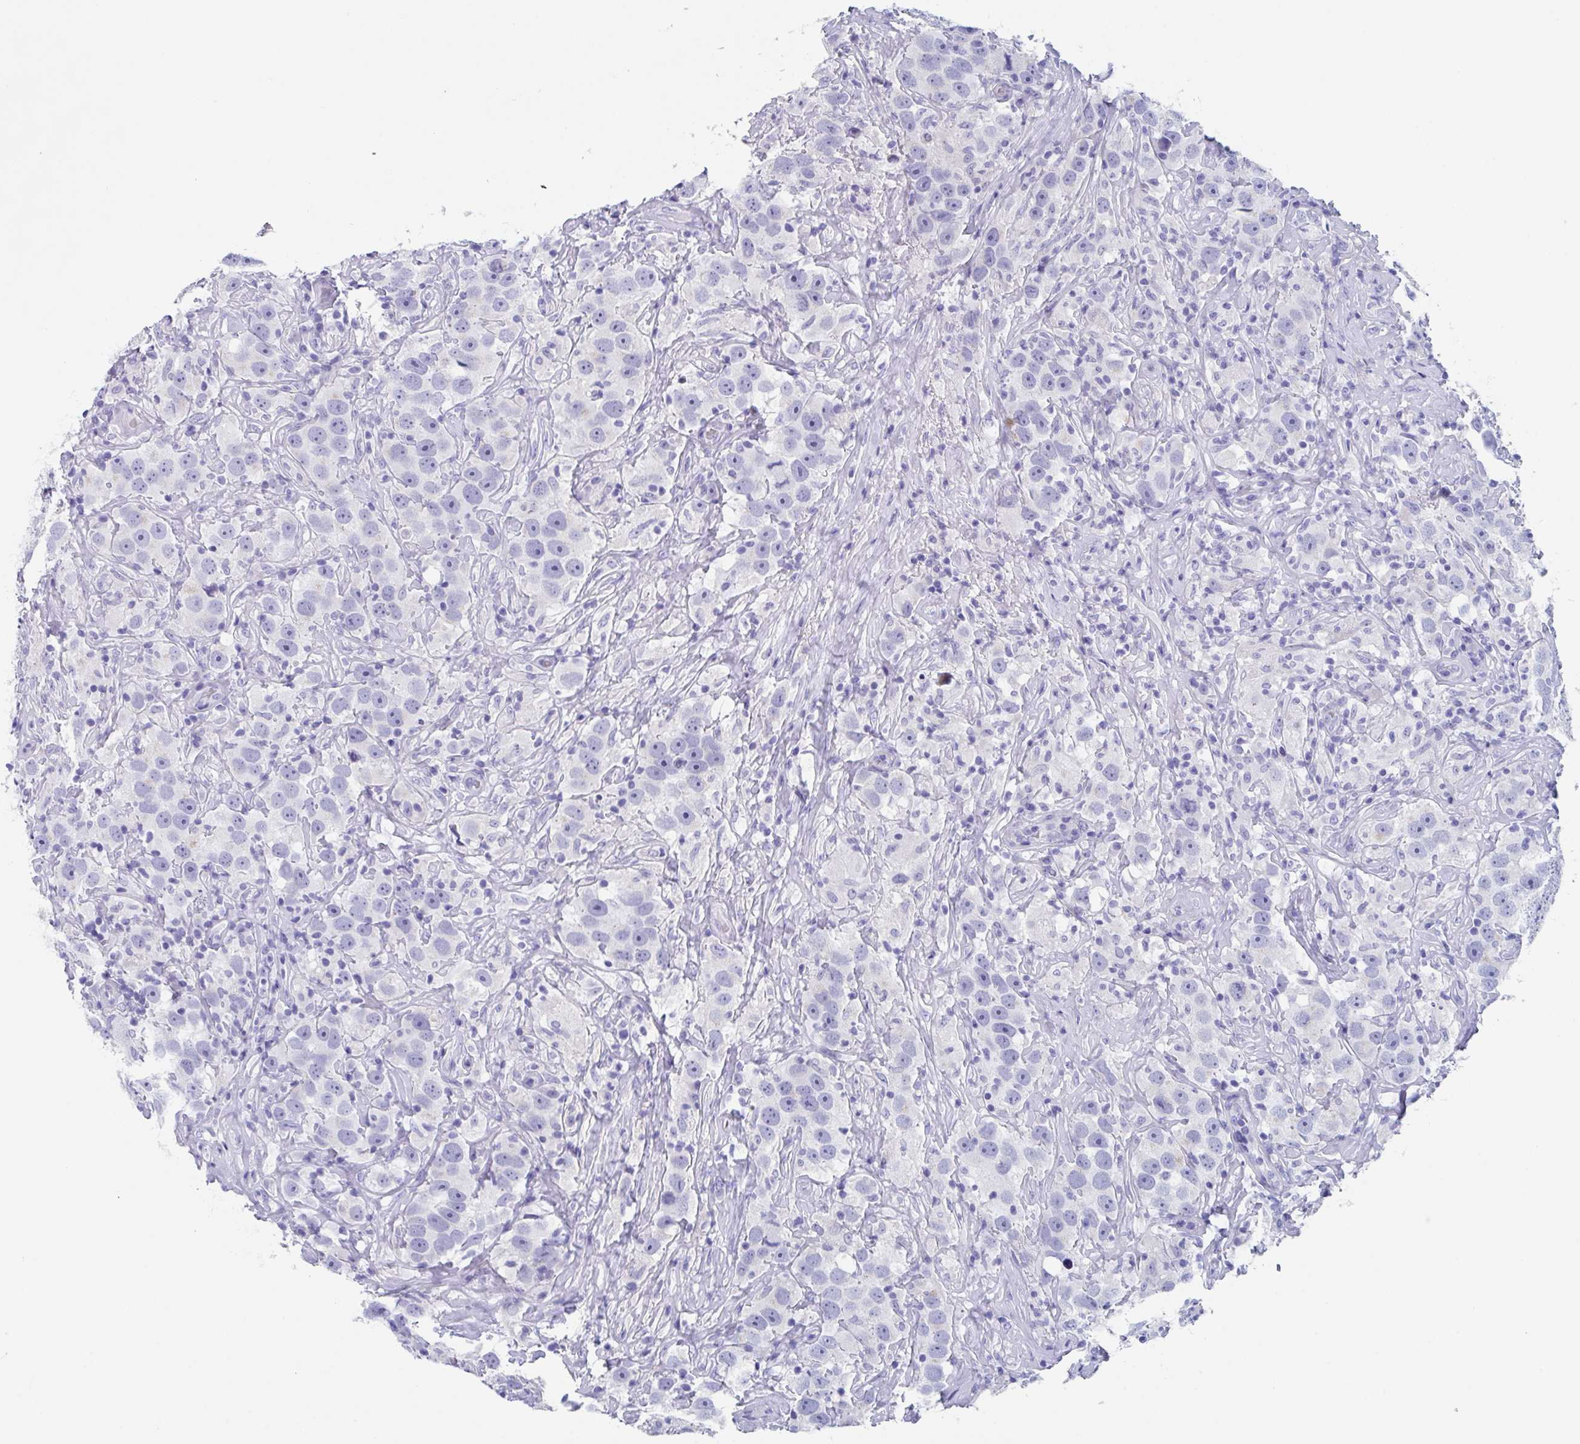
{"staining": {"intensity": "negative", "quantity": "none", "location": "none"}, "tissue": "testis cancer", "cell_type": "Tumor cells", "image_type": "cancer", "snomed": [{"axis": "morphology", "description": "Seminoma, NOS"}, {"axis": "topography", "description": "Testis"}], "caption": "A micrograph of human seminoma (testis) is negative for staining in tumor cells.", "gene": "ZPBP", "patient": {"sex": "male", "age": 49}}